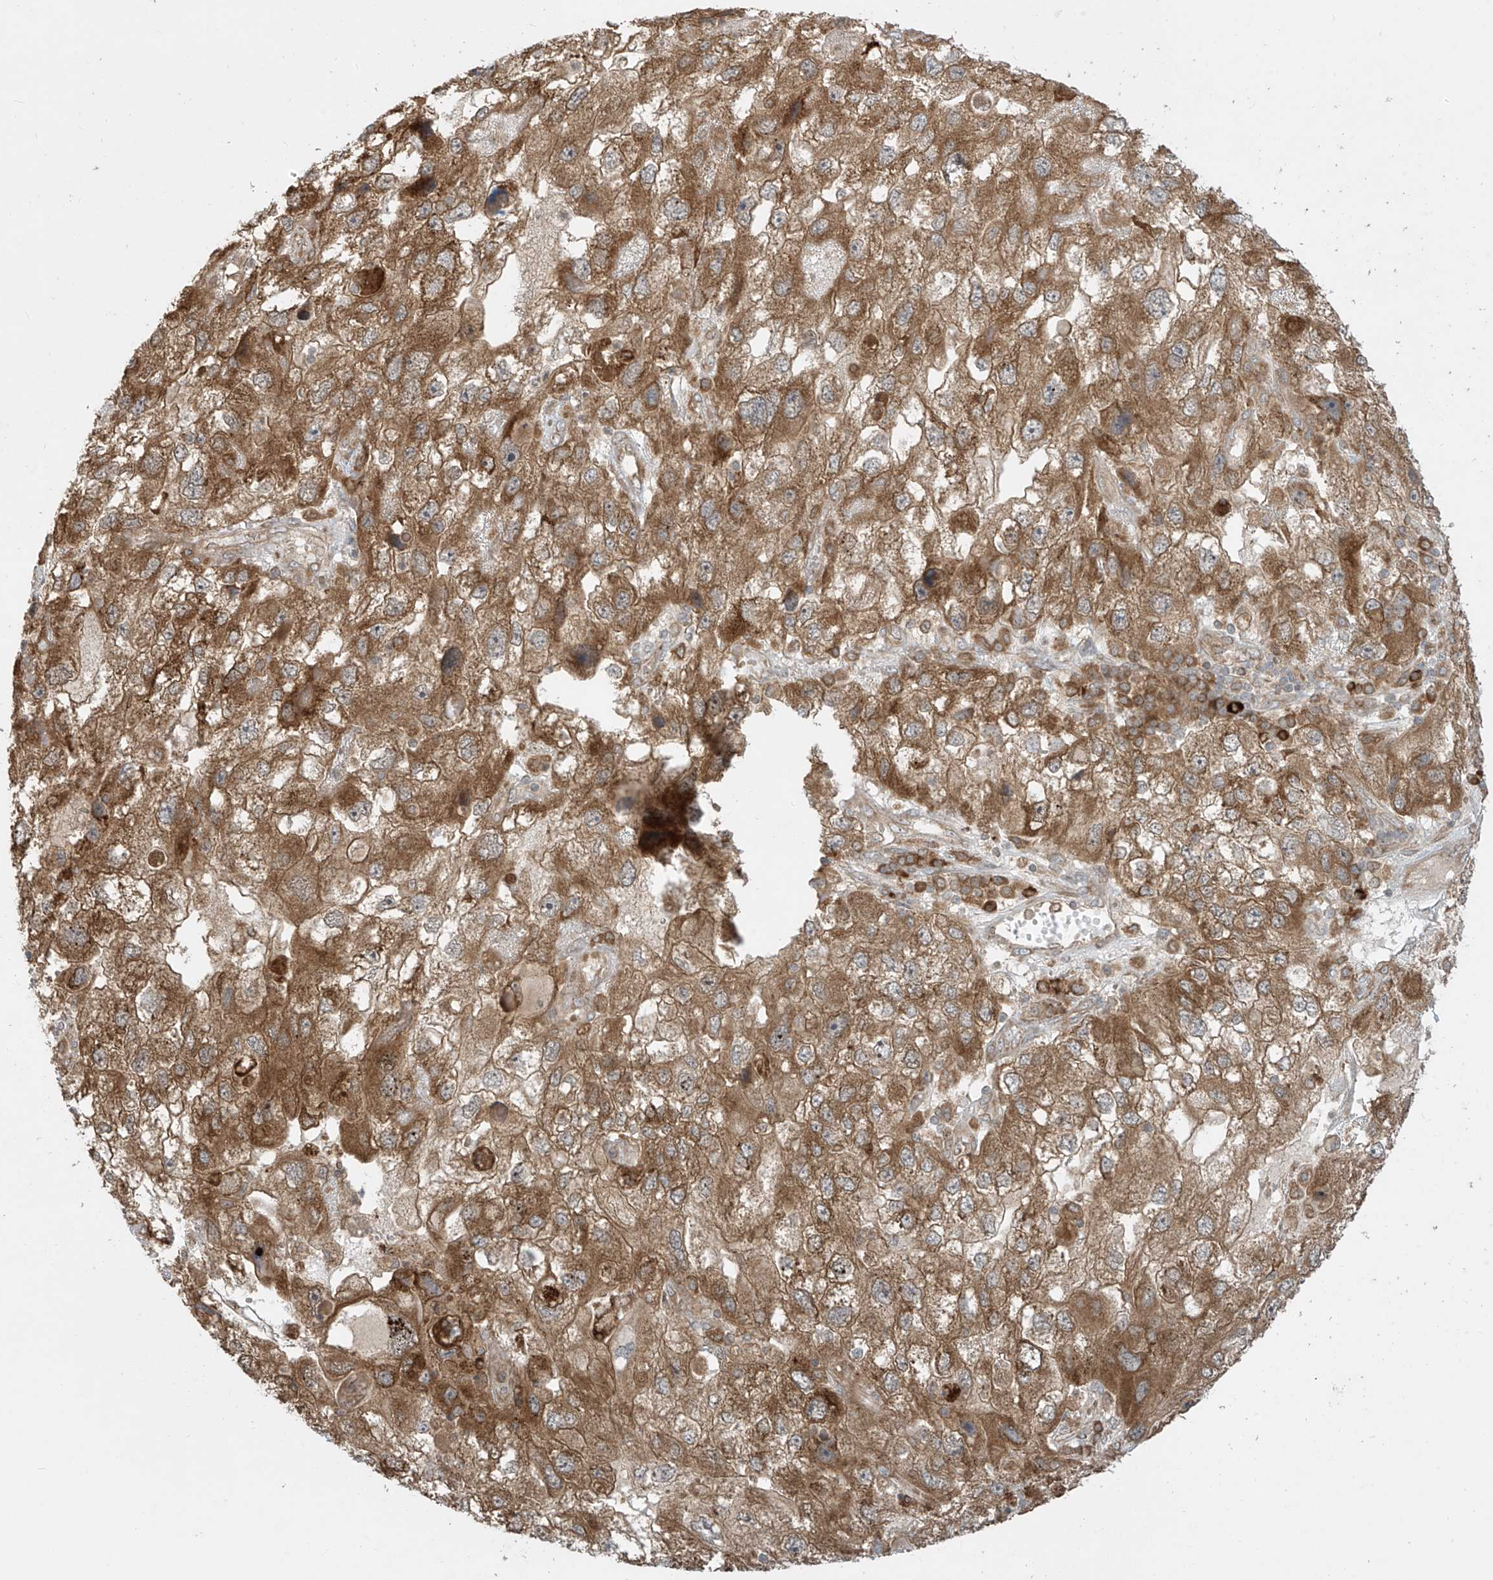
{"staining": {"intensity": "moderate", "quantity": ">75%", "location": "cytoplasmic/membranous"}, "tissue": "endometrial cancer", "cell_type": "Tumor cells", "image_type": "cancer", "snomed": [{"axis": "morphology", "description": "Adenocarcinoma, NOS"}, {"axis": "topography", "description": "Endometrium"}], "caption": "Endometrial adenocarcinoma tissue shows moderate cytoplasmic/membranous expression in approximately >75% of tumor cells, visualized by immunohistochemistry.", "gene": "PPAT", "patient": {"sex": "female", "age": 49}}